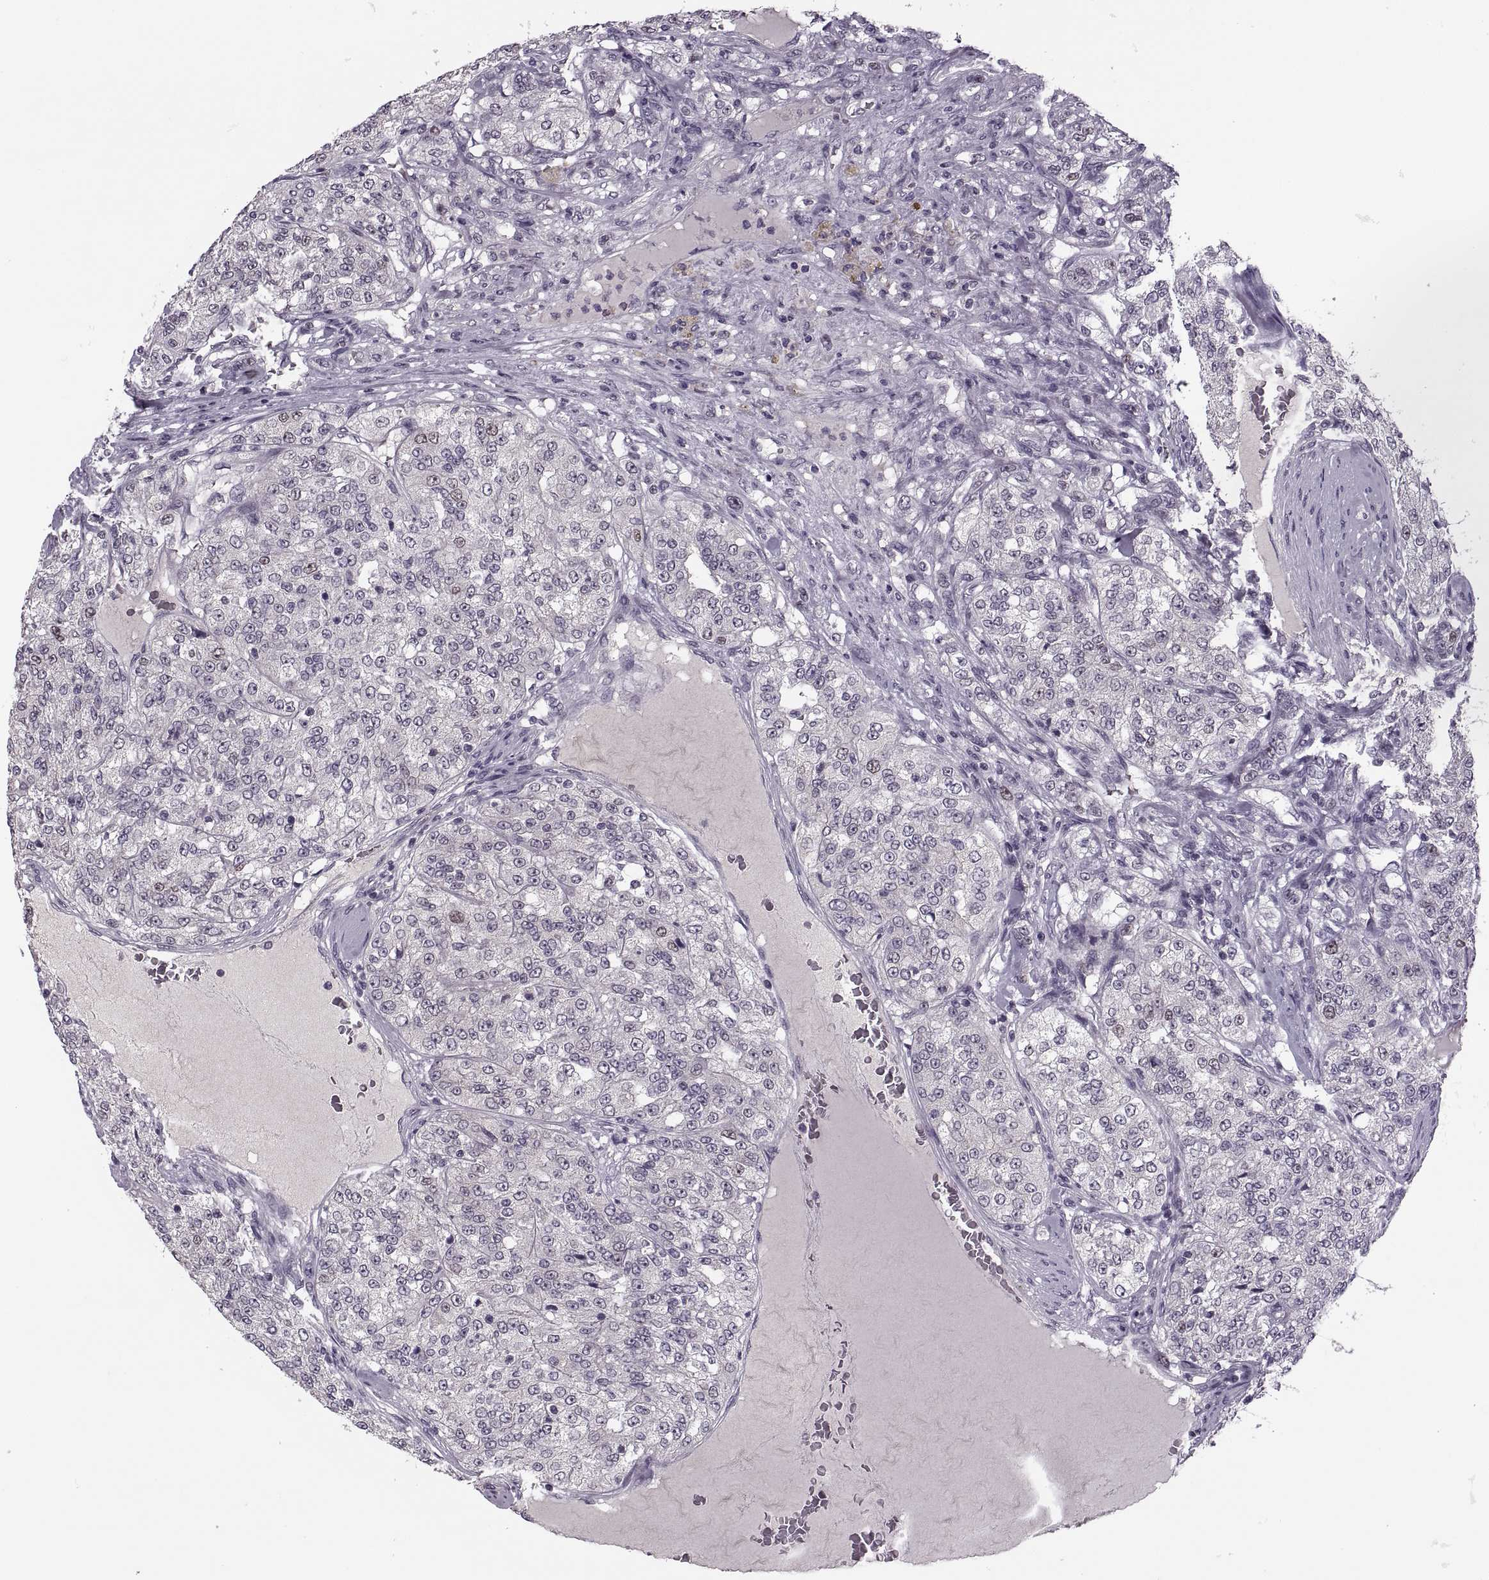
{"staining": {"intensity": "weak", "quantity": "<25%", "location": "nuclear"}, "tissue": "renal cancer", "cell_type": "Tumor cells", "image_type": "cancer", "snomed": [{"axis": "morphology", "description": "Adenocarcinoma, NOS"}, {"axis": "topography", "description": "Kidney"}], "caption": "DAB (3,3'-diaminobenzidine) immunohistochemical staining of human renal adenocarcinoma reveals no significant positivity in tumor cells.", "gene": "CACNA1F", "patient": {"sex": "female", "age": 63}}